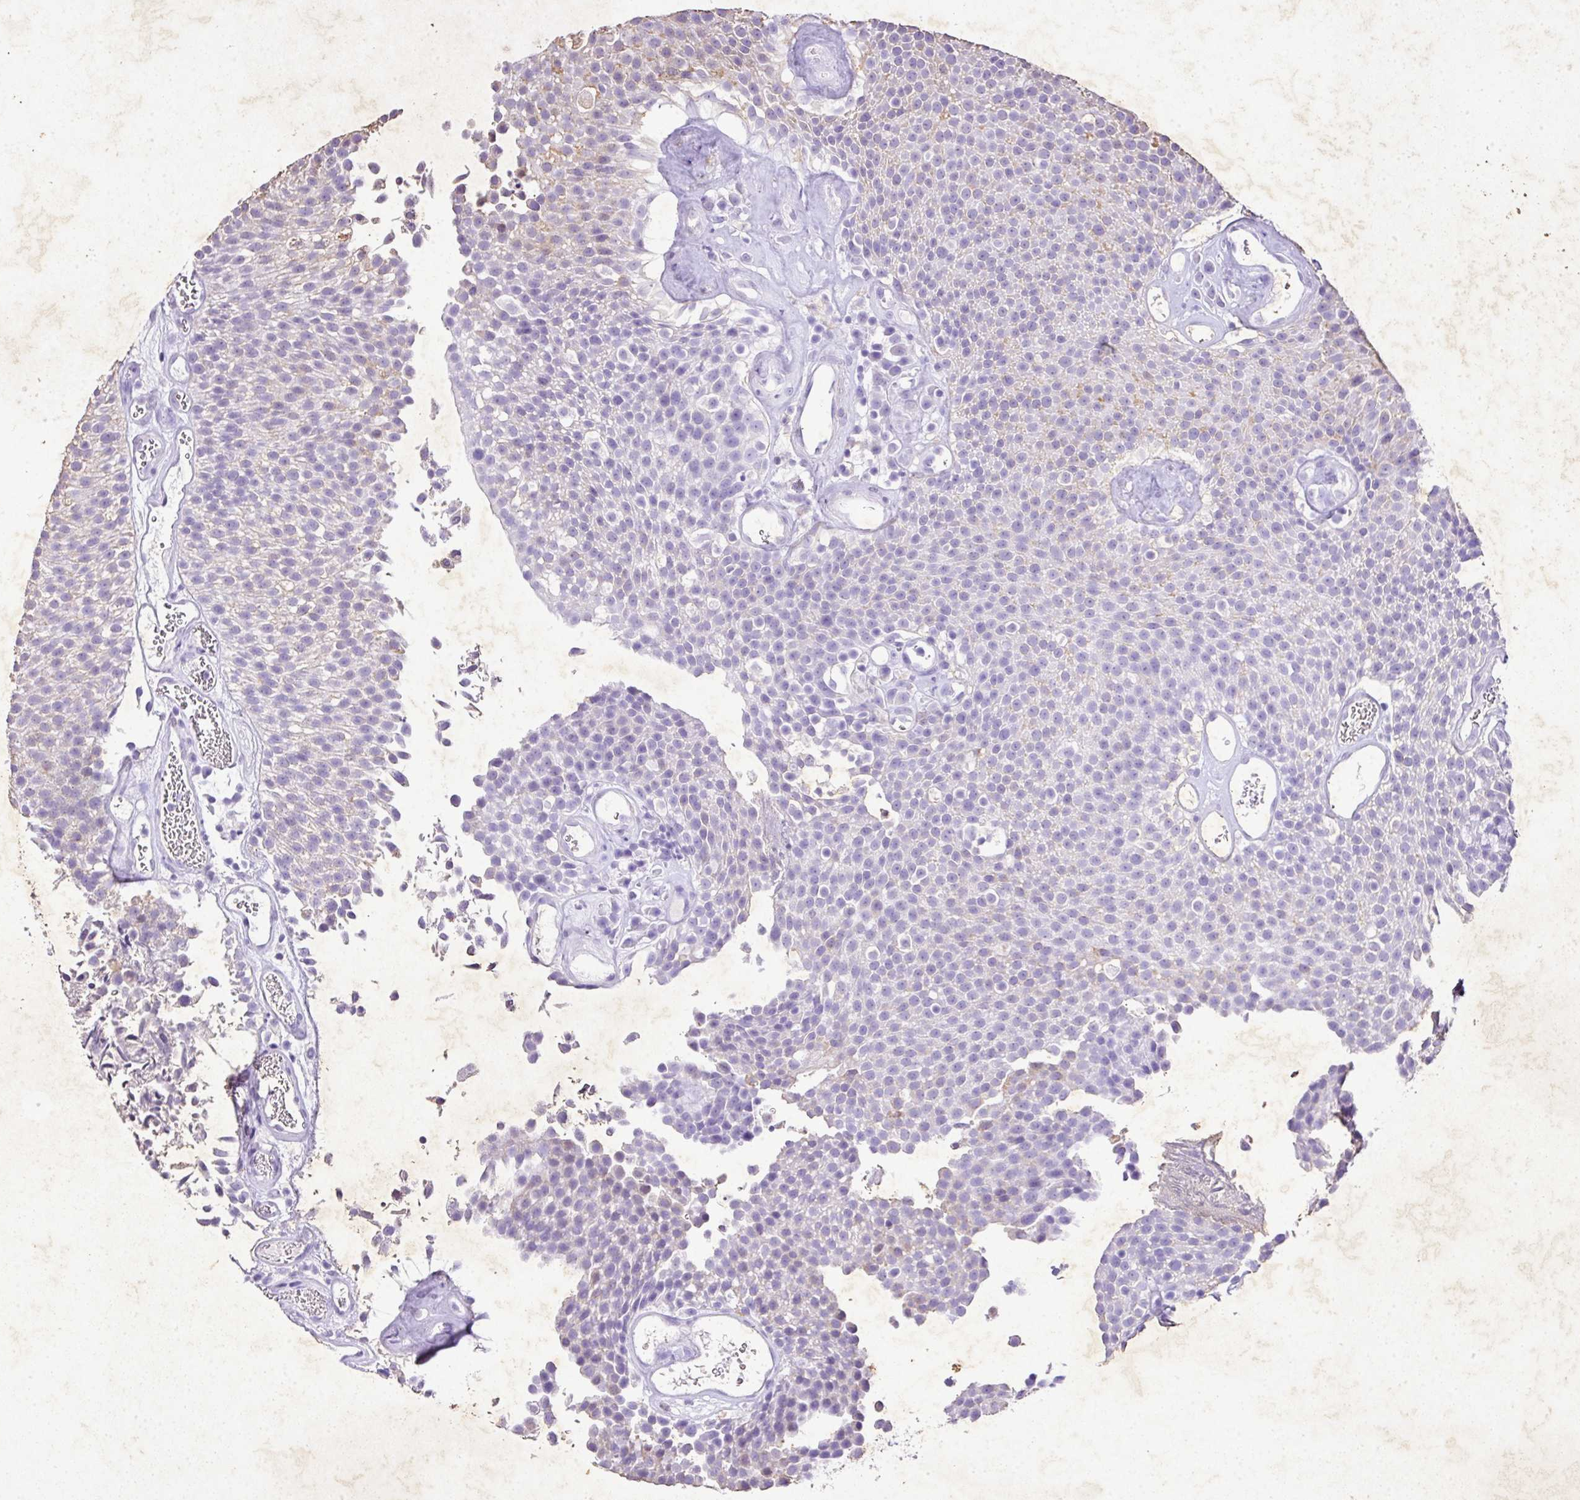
{"staining": {"intensity": "negative", "quantity": "none", "location": "none"}, "tissue": "urothelial cancer", "cell_type": "Tumor cells", "image_type": "cancer", "snomed": [{"axis": "morphology", "description": "Urothelial carcinoma, Low grade"}, {"axis": "topography", "description": "Urinary bladder"}], "caption": "A high-resolution image shows immunohistochemistry (IHC) staining of urothelial cancer, which demonstrates no significant expression in tumor cells.", "gene": "KCNJ11", "patient": {"sex": "female", "age": 79}}